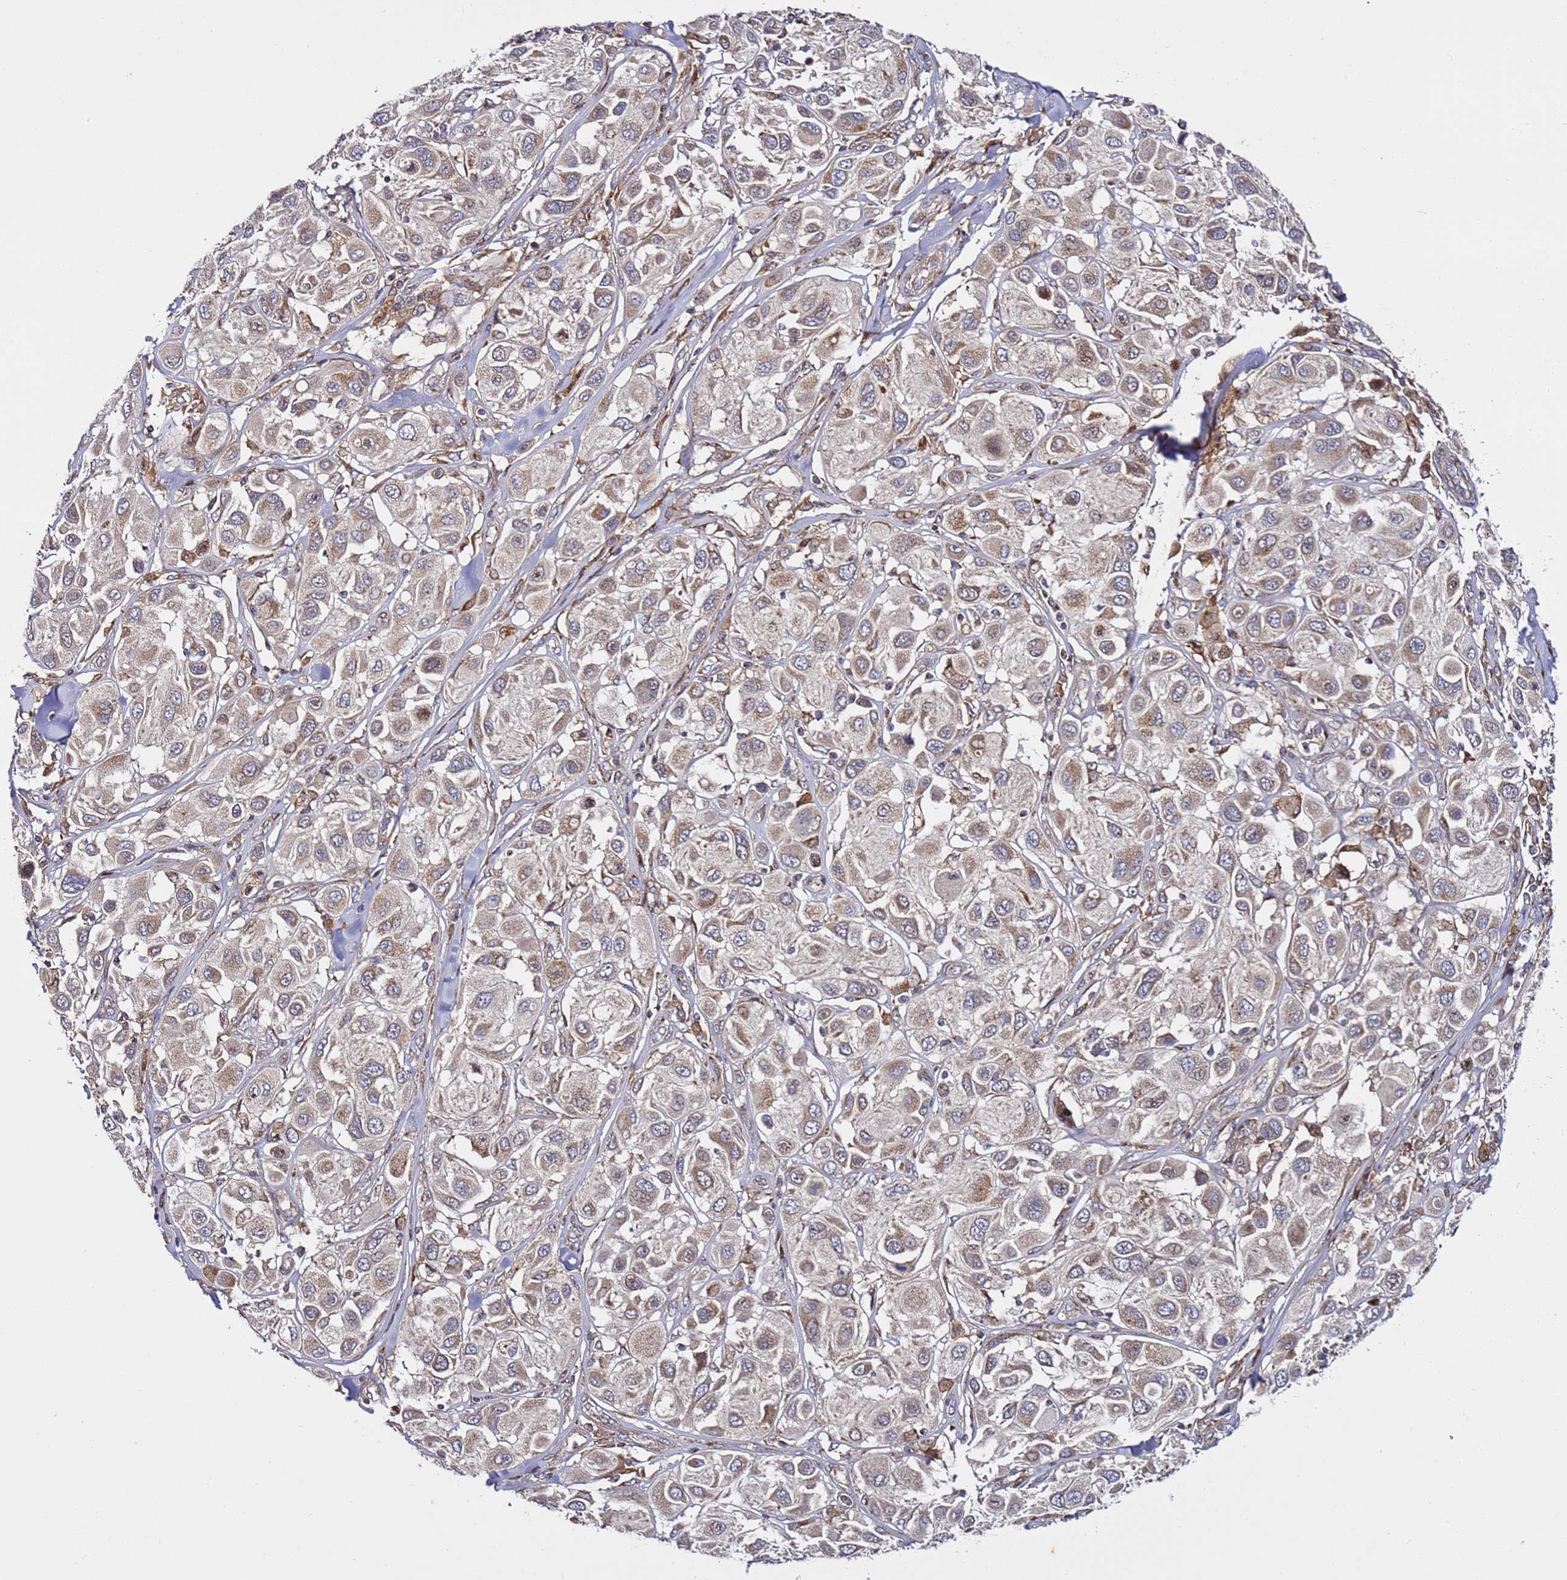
{"staining": {"intensity": "weak", "quantity": "25%-75%", "location": "cytoplasmic/membranous"}, "tissue": "melanoma", "cell_type": "Tumor cells", "image_type": "cancer", "snomed": [{"axis": "morphology", "description": "Malignant melanoma, Metastatic site"}, {"axis": "topography", "description": "Skin"}], "caption": "The photomicrograph reveals immunohistochemical staining of melanoma. There is weak cytoplasmic/membranous staining is appreciated in approximately 25%-75% of tumor cells.", "gene": "TMEM176B", "patient": {"sex": "male", "age": 41}}